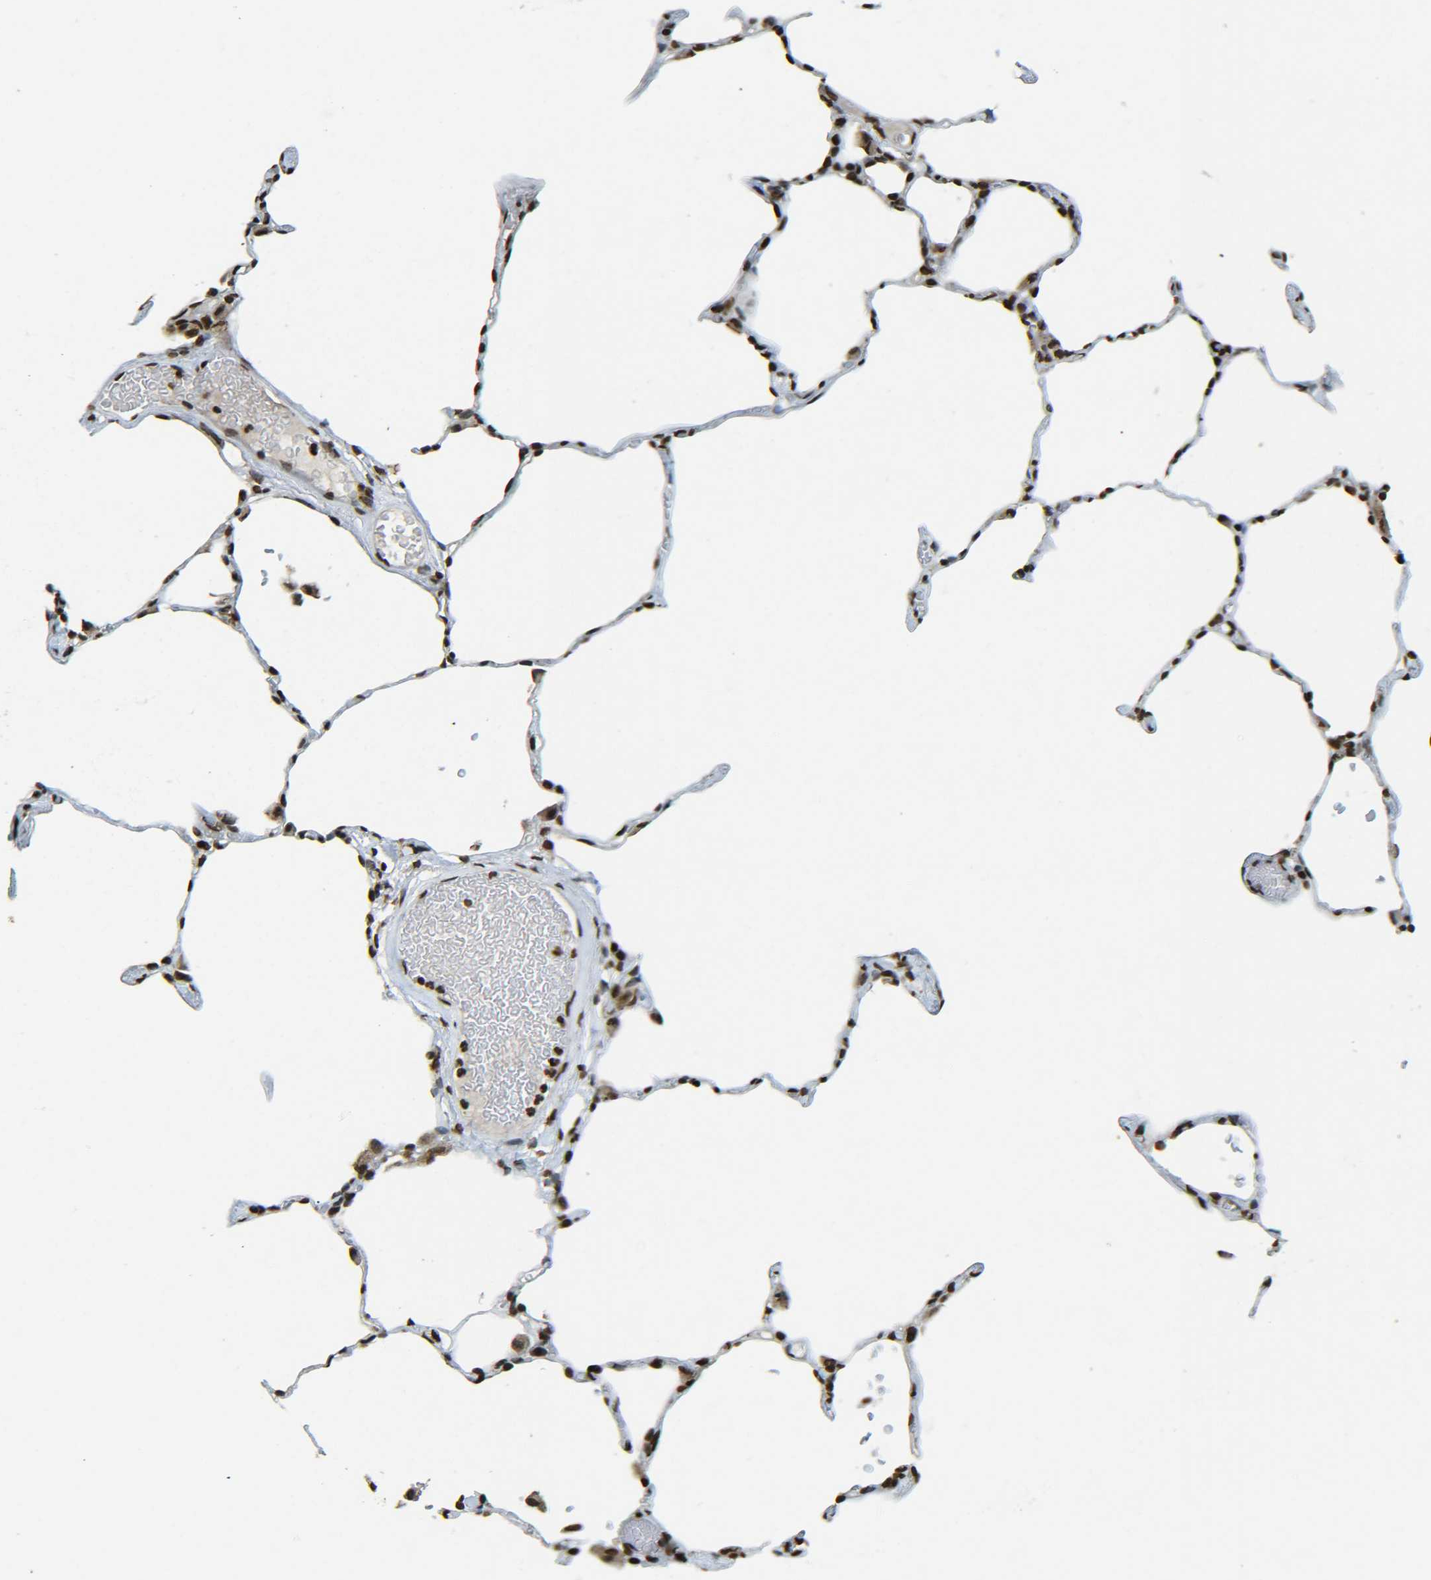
{"staining": {"intensity": "strong", "quantity": ">75%", "location": "nuclear"}, "tissue": "lung", "cell_type": "Alveolar cells", "image_type": "normal", "snomed": [{"axis": "morphology", "description": "Normal tissue, NOS"}, {"axis": "topography", "description": "Lung"}], "caption": "Immunohistochemical staining of unremarkable lung demonstrates strong nuclear protein expression in about >75% of alveolar cells.", "gene": "NEUROG2", "patient": {"sex": "female", "age": 49}}